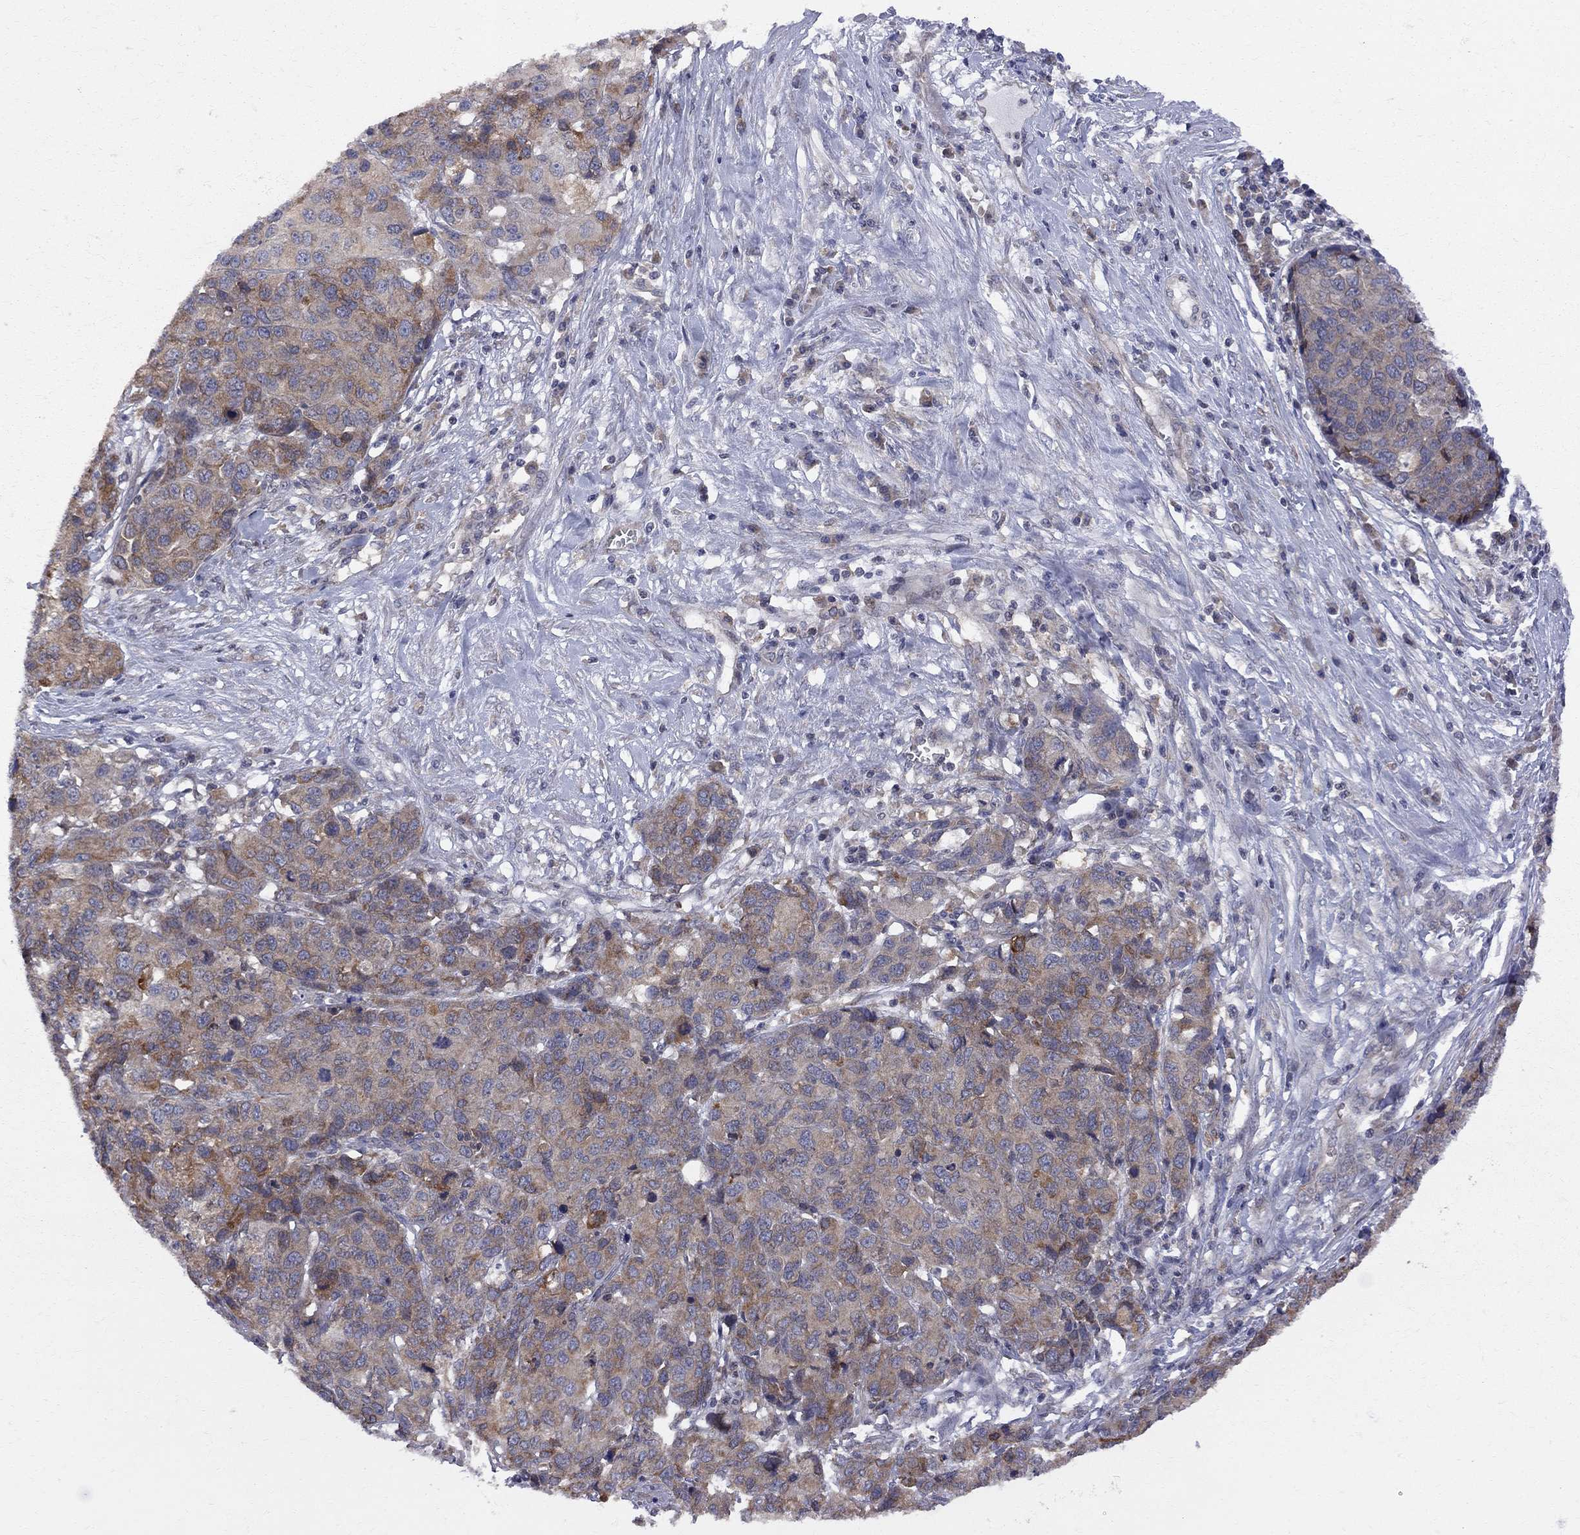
{"staining": {"intensity": "moderate", "quantity": "25%-75%", "location": "cytoplasmic/membranous"}, "tissue": "ovarian cancer", "cell_type": "Tumor cells", "image_type": "cancer", "snomed": [{"axis": "morphology", "description": "Cystadenocarcinoma, serous, NOS"}, {"axis": "topography", "description": "Ovary"}], "caption": "Moderate cytoplasmic/membranous protein expression is identified in approximately 25%-75% of tumor cells in ovarian cancer.", "gene": "CNOT11", "patient": {"sex": "female", "age": 87}}